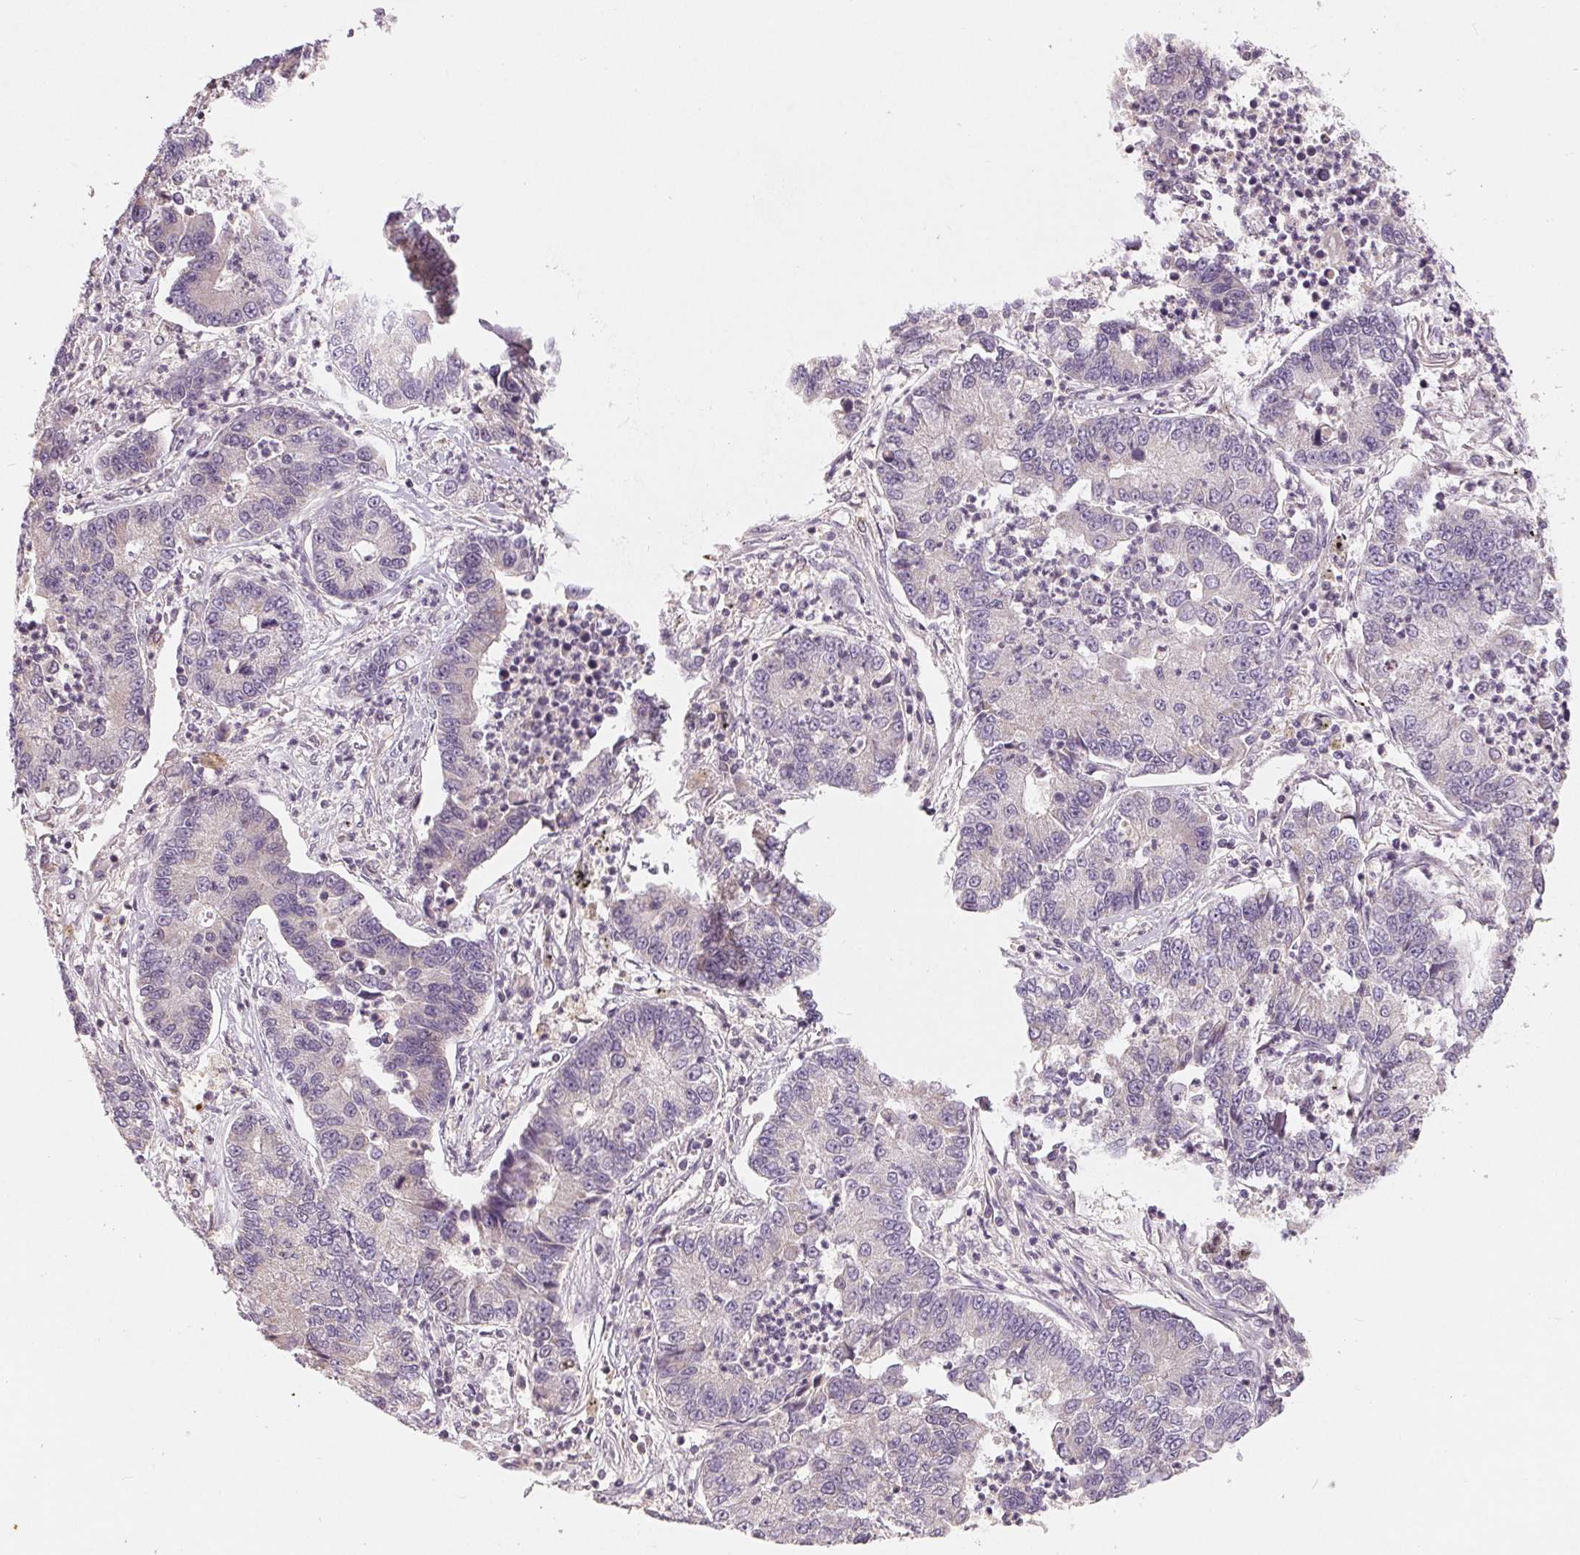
{"staining": {"intensity": "negative", "quantity": "none", "location": "none"}, "tissue": "lung cancer", "cell_type": "Tumor cells", "image_type": "cancer", "snomed": [{"axis": "morphology", "description": "Adenocarcinoma, NOS"}, {"axis": "topography", "description": "Lung"}], "caption": "Immunohistochemistry (IHC) histopathology image of human lung adenocarcinoma stained for a protein (brown), which exhibits no positivity in tumor cells. (DAB (3,3'-diaminobenzidine) immunohistochemistry visualized using brightfield microscopy, high magnification).", "gene": "AQP8", "patient": {"sex": "female", "age": 57}}